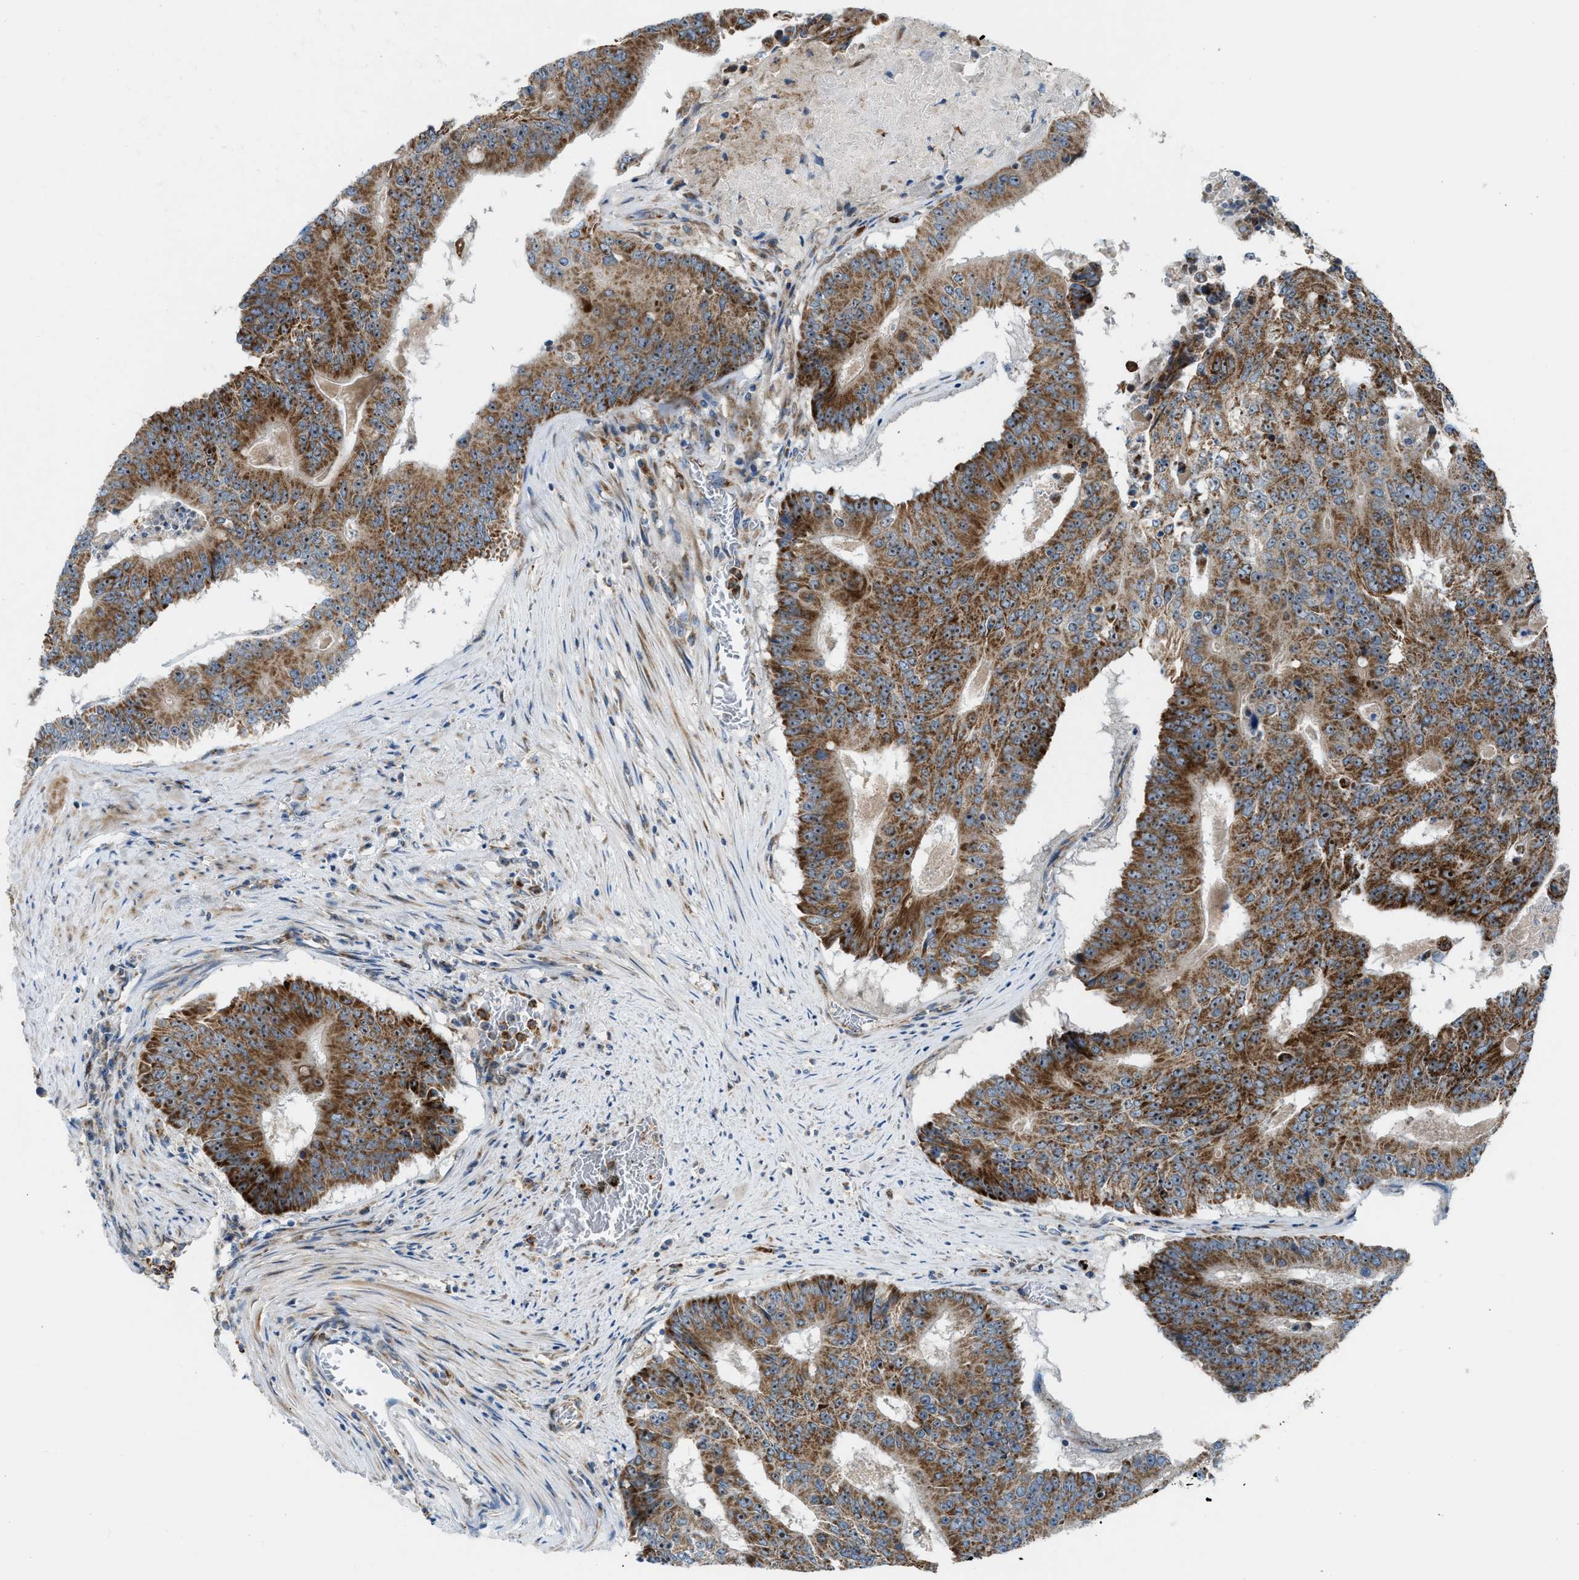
{"staining": {"intensity": "strong", "quantity": ">75%", "location": "cytoplasmic/membranous,nuclear"}, "tissue": "colorectal cancer", "cell_type": "Tumor cells", "image_type": "cancer", "snomed": [{"axis": "morphology", "description": "Adenocarcinoma, NOS"}, {"axis": "topography", "description": "Colon"}], "caption": "Colorectal cancer (adenocarcinoma) stained for a protein shows strong cytoplasmic/membranous and nuclear positivity in tumor cells.", "gene": "TPH1", "patient": {"sex": "male", "age": 87}}